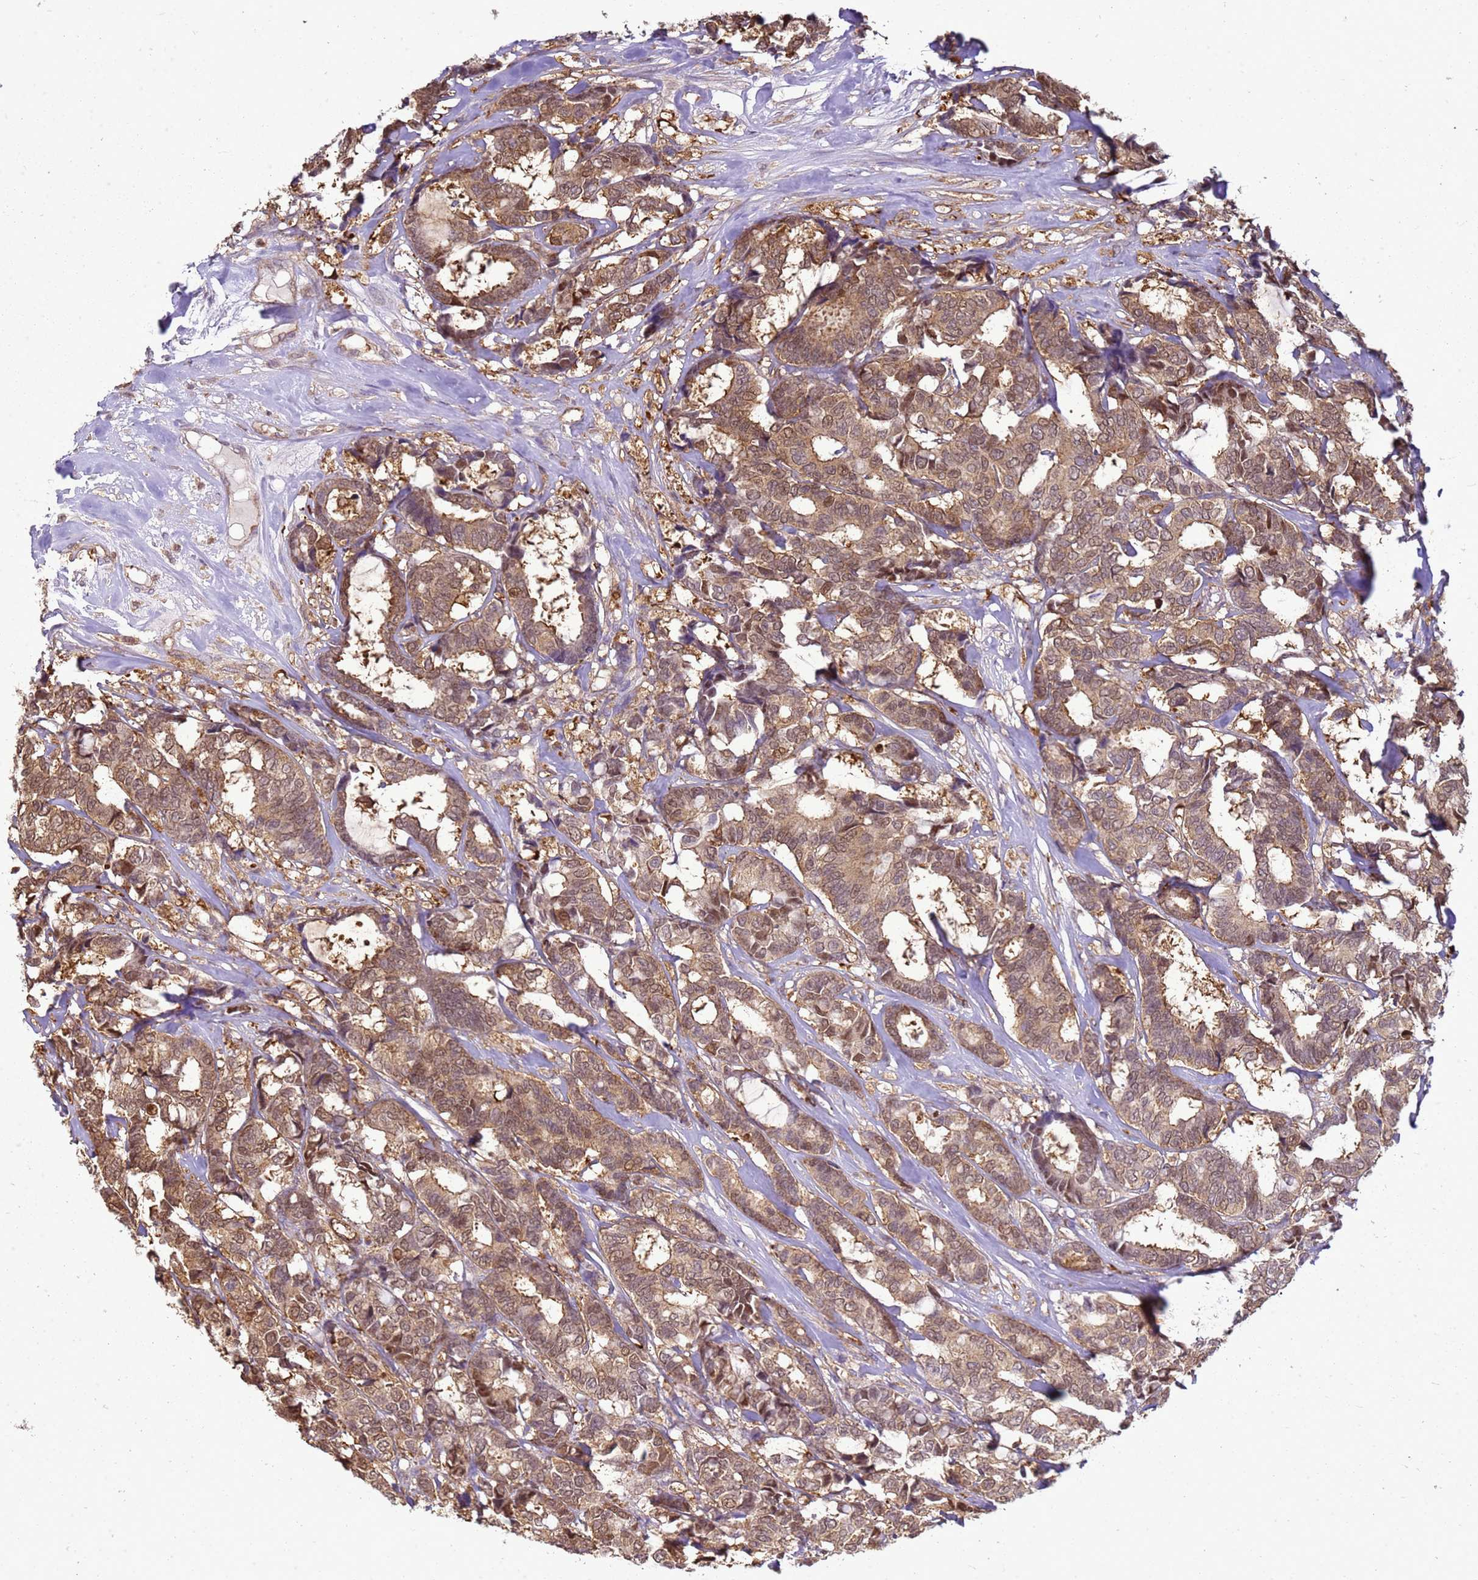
{"staining": {"intensity": "moderate", "quantity": ">75%", "location": "cytoplasmic/membranous,nuclear"}, "tissue": "breast cancer", "cell_type": "Tumor cells", "image_type": "cancer", "snomed": [{"axis": "morphology", "description": "Duct carcinoma"}, {"axis": "topography", "description": "Breast"}], "caption": "High-power microscopy captured an immunohistochemistry histopathology image of intraductal carcinoma (breast), revealing moderate cytoplasmic/membranous and nuclear expression in approximately >75% of tumor cells. Ihc stains the protein of interest in brown and the nuclei are stained blue.", "gene": "YWHAE", "patient": {"sex": "female", "age": 87}}